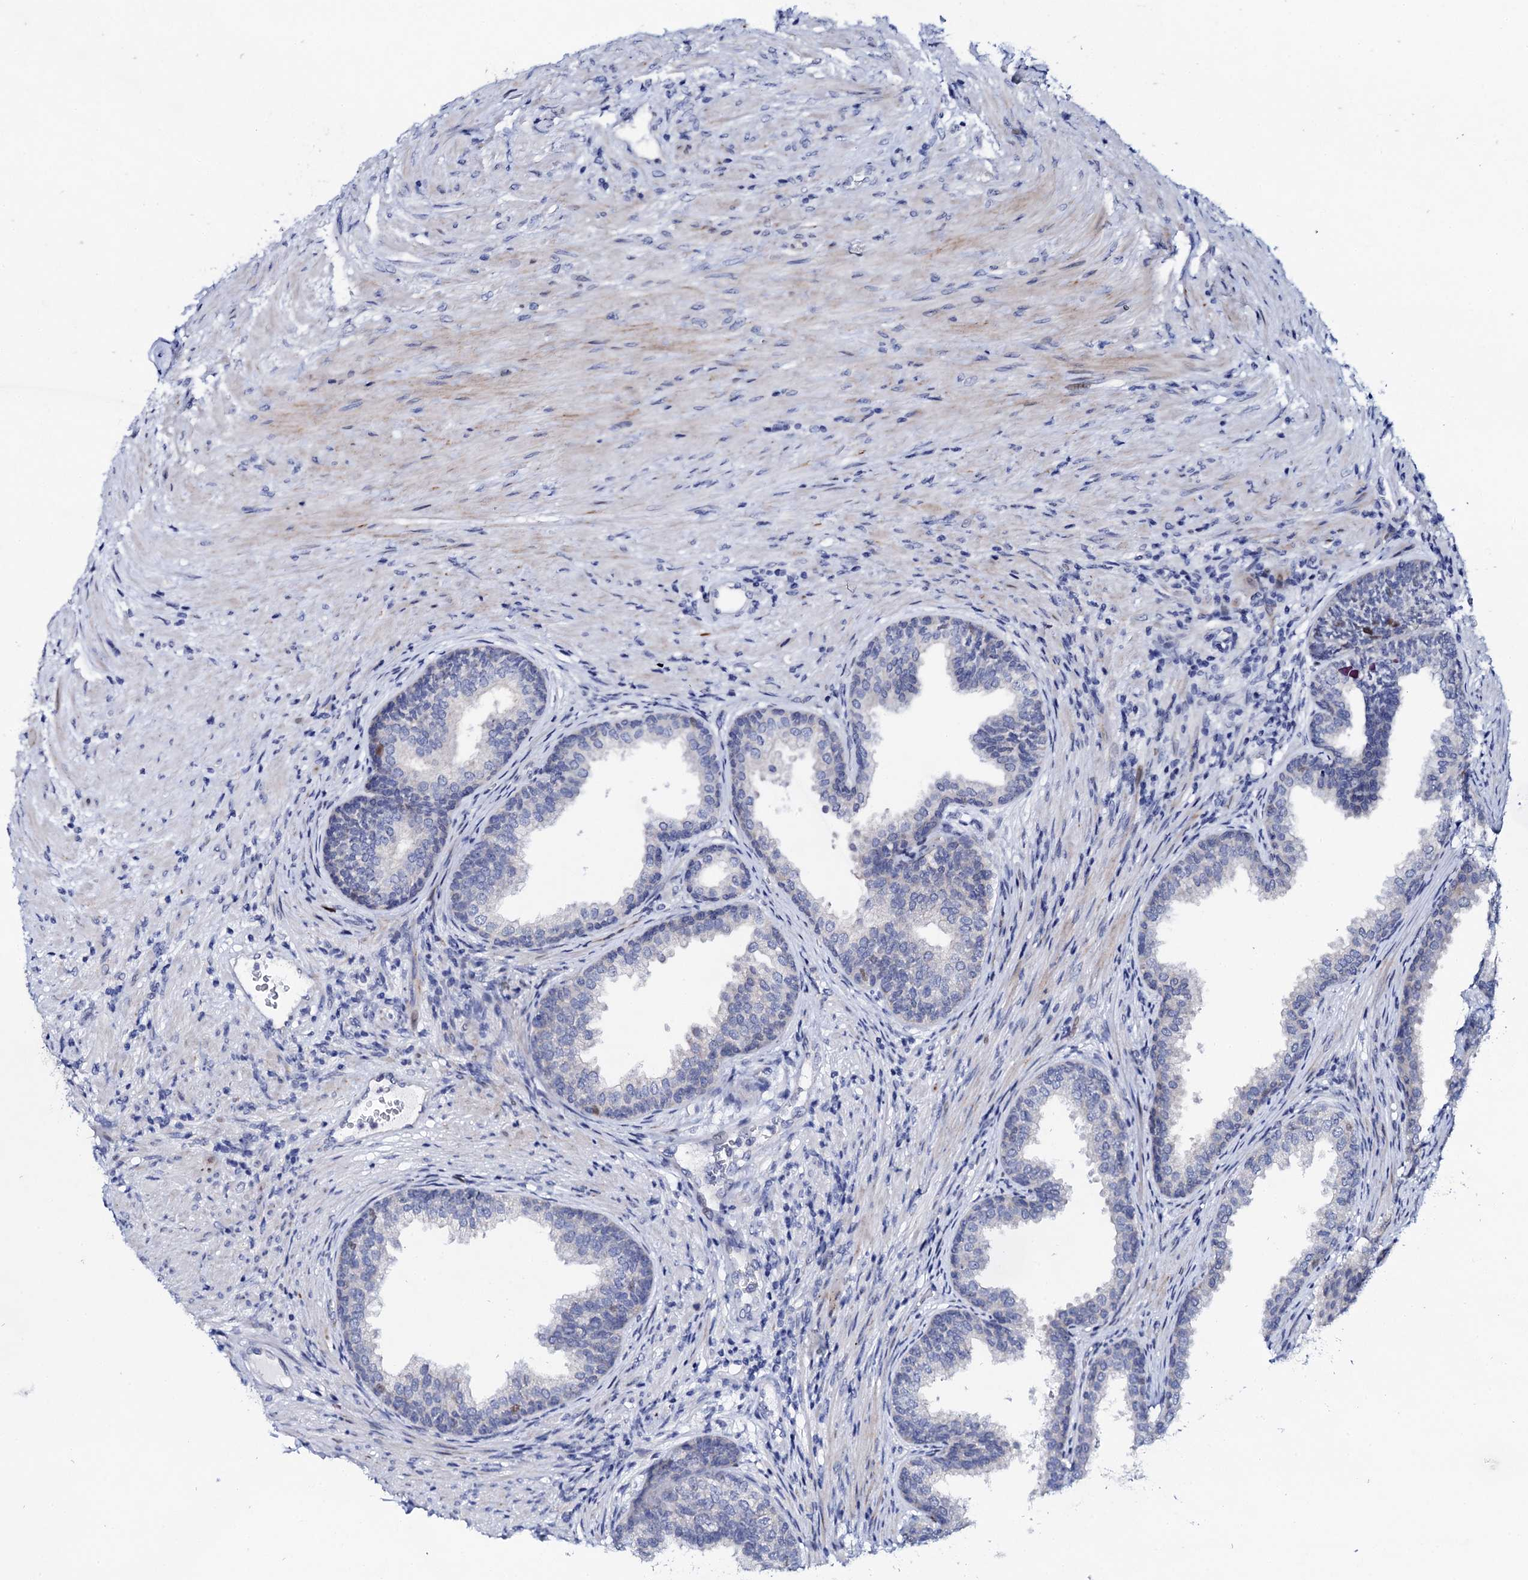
{"staining": {"intensity": "negative", "quantity": "none", "location": "none"}, "tissue": "prostate", "cell_type": "Glandular cells", "image_type": "normal", "snomed": [{"axis": "morphology", "description": "Normal tissue, NOS"}, {"axis": "topography", "description": "Prostate"}], "caption": "Immunohistochemistry image of benign prostate: human prostate stained with DAB (3,3'-diaminobenzidine) exhibits no significant protein positivity in glandular cells. Brightfield microscopy of immunohistochemistry stained with DAB (brown) and hematoxylin (blue), captured at high magnification.", "gene": "NUDT13", "patient": {"sex": "male", "age": 76}}